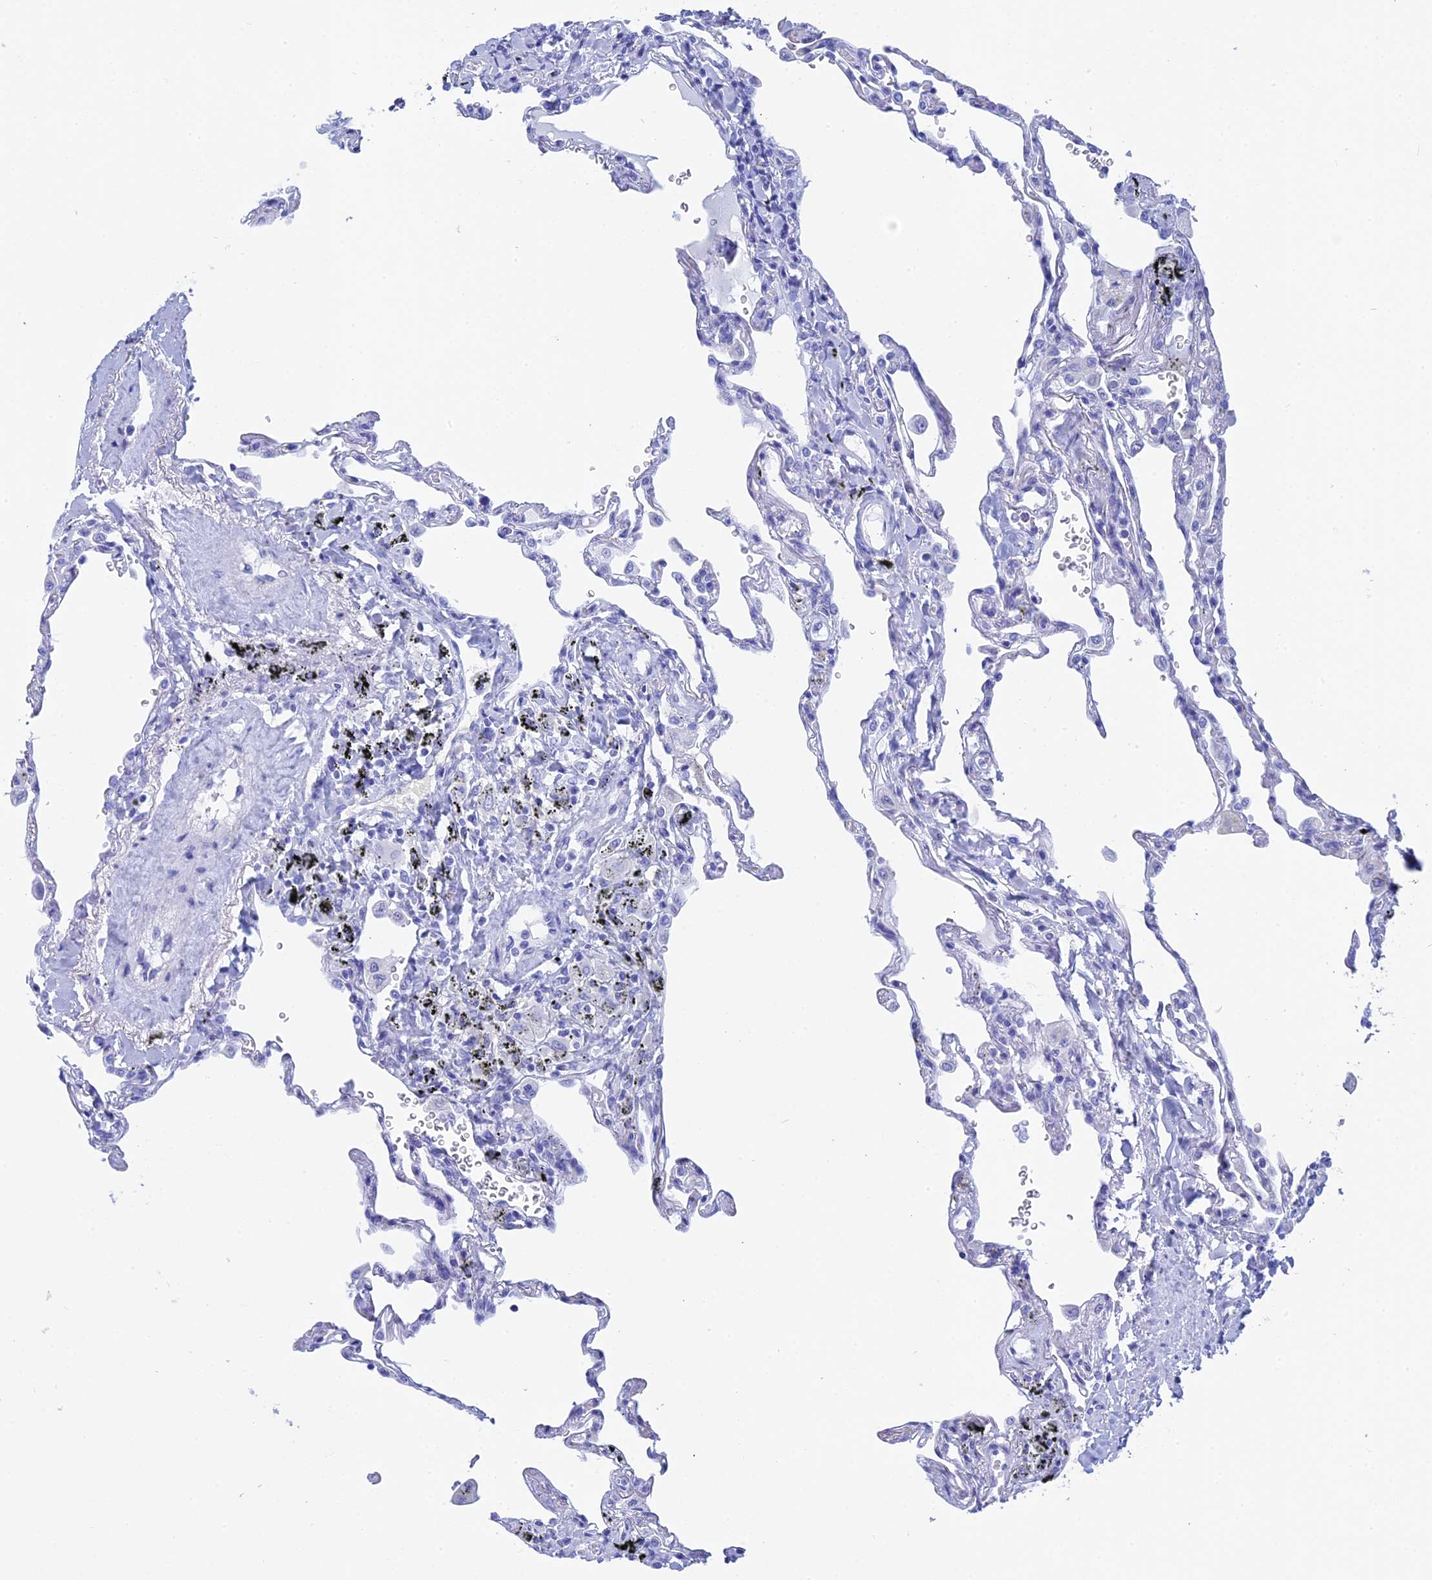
{"staining": {"intensity": "negative", "quantity": "none", "location": "none"}, "tissue": "lung", "cell_type": "Alveolar cells", "image_type": "normal", "snomed": [{"axis": "morphology", "description": "Normal tissue, NOS"}, {"axis": "topography", "description": "Lung"}], "caption": "High magnification brightfield microscopy of benign lung stained with DAB (brown) and counterstained with hematoxylin (blue): alveolar cells show no significant staining. (DAB (3,3'-diaminobenzidine) IHC with hematoxylin counter stain).", "gene": "TEX101", "patient": {"sex": "male", "age": 59}}